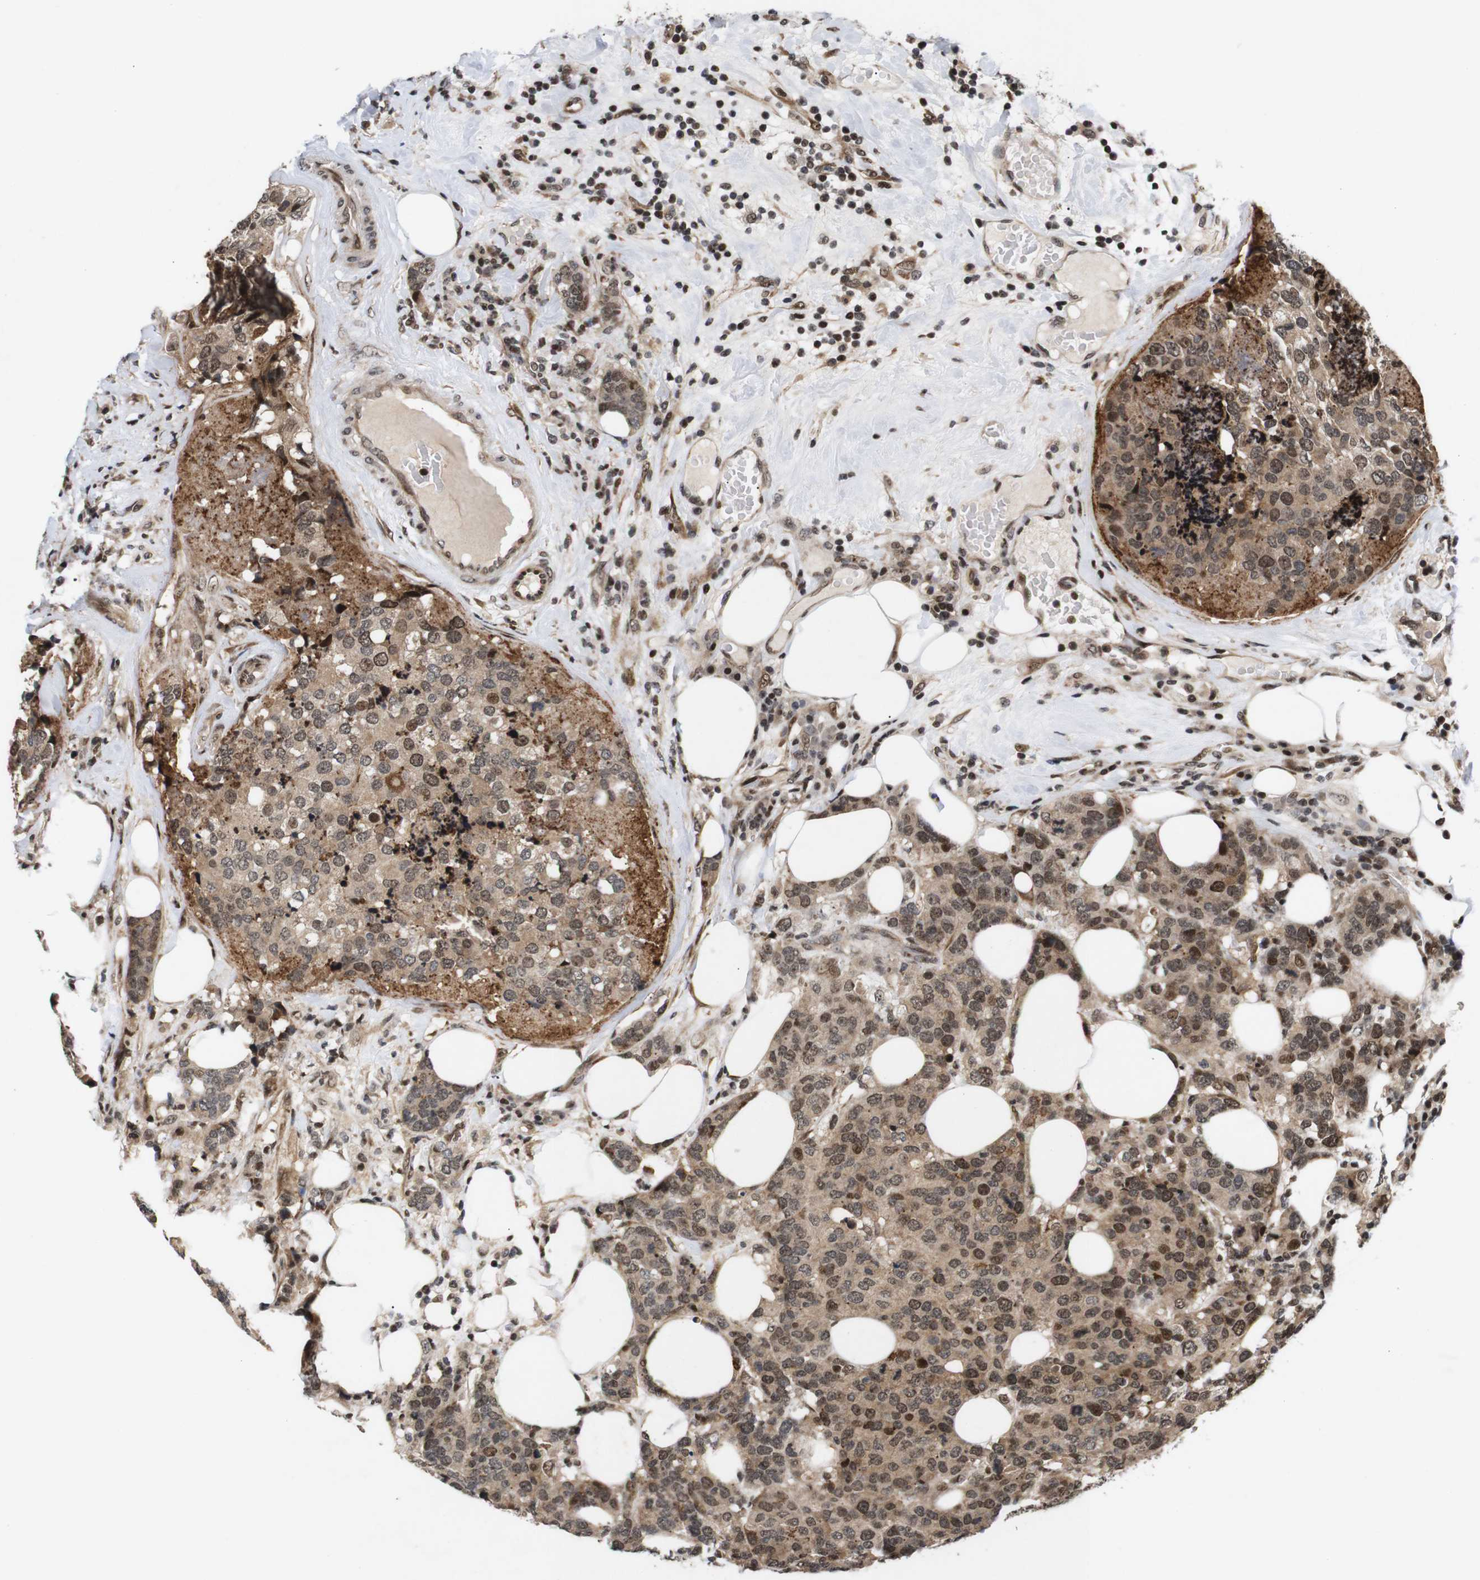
{"staining": {"intensity": "moderate", "quantity": ">75%", "location": "cytoplasmic/membranous,nuclear"}, "tissue": "breast cancer", "cell_type": "Tumor cells", "image_type": "cancer", "snomed": [{"axis": "morphology", "description": "Lobular carcinoma"}, {"axis": "topography", "description": "Breast"}], "caption": "About >75% of tumor cells in lobular carcinoma (breast) exhibit moderate cytoplasmic/membranous and nuclear protein staining as visualized by brown immunohistochemical staining.", "gene": "KIF23", "patient": {"sex": "female", "age": 59}}